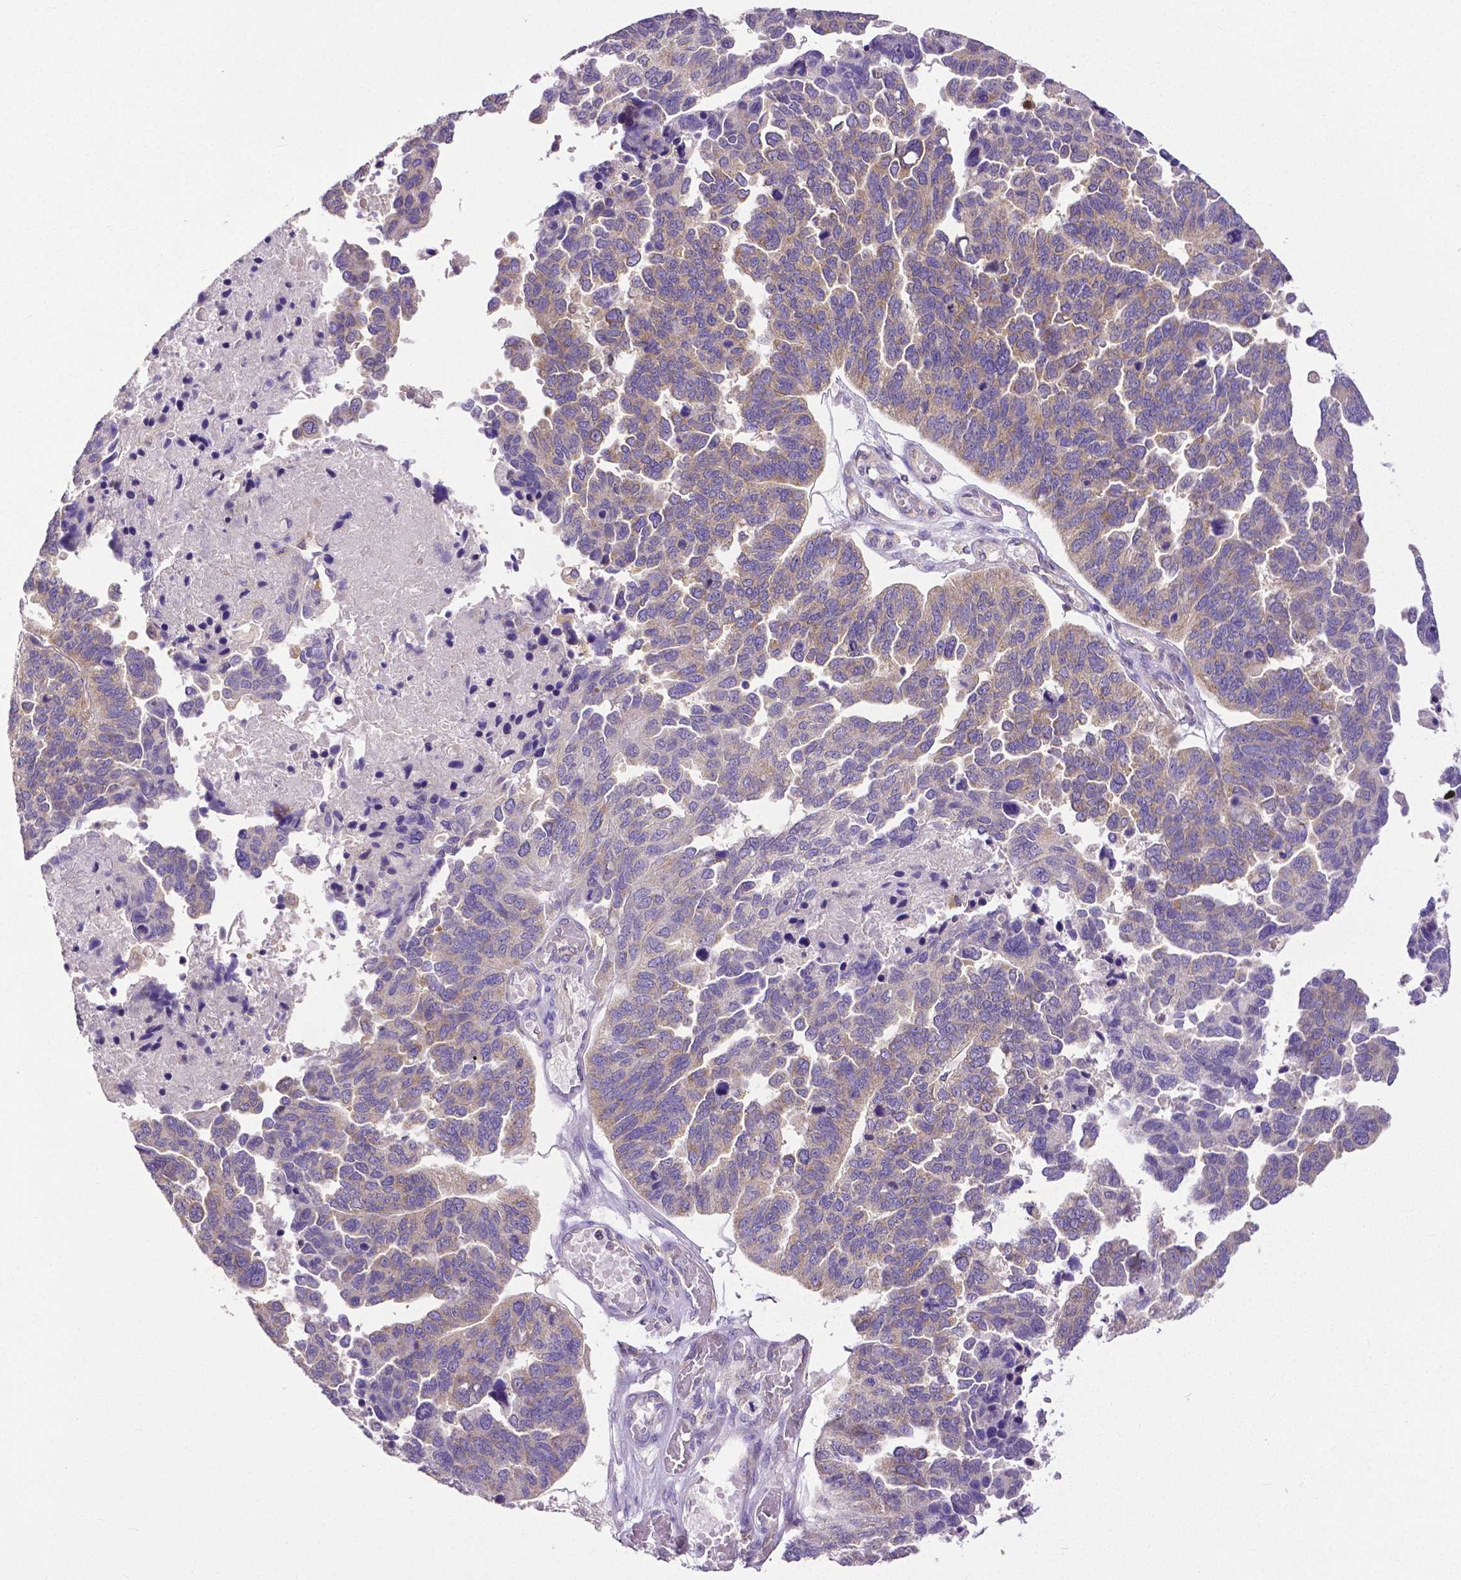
{"staining": {"intensity": "moderate", "quantity": "25%-75%", "location": "cytoplasmic/membranous"}, "tissue": "ovarian cancer", "cell_type": "Tumor cells", "image_type": "cancer", "snomed": [{"axis": "morphology", "description": "Cystadenocarcinoma, serous, NOS"}, {"axis": "topography", "description": "Ovary"}], "caption": "Protein staining reveals moderate cytoplasmic/membranous expression in about 25%-75% of tumor cells in ovarian cancer (serous cystadenocarcinoma).", "gene": "DICER1", "patient": {"sex": "female", "age": 64}}